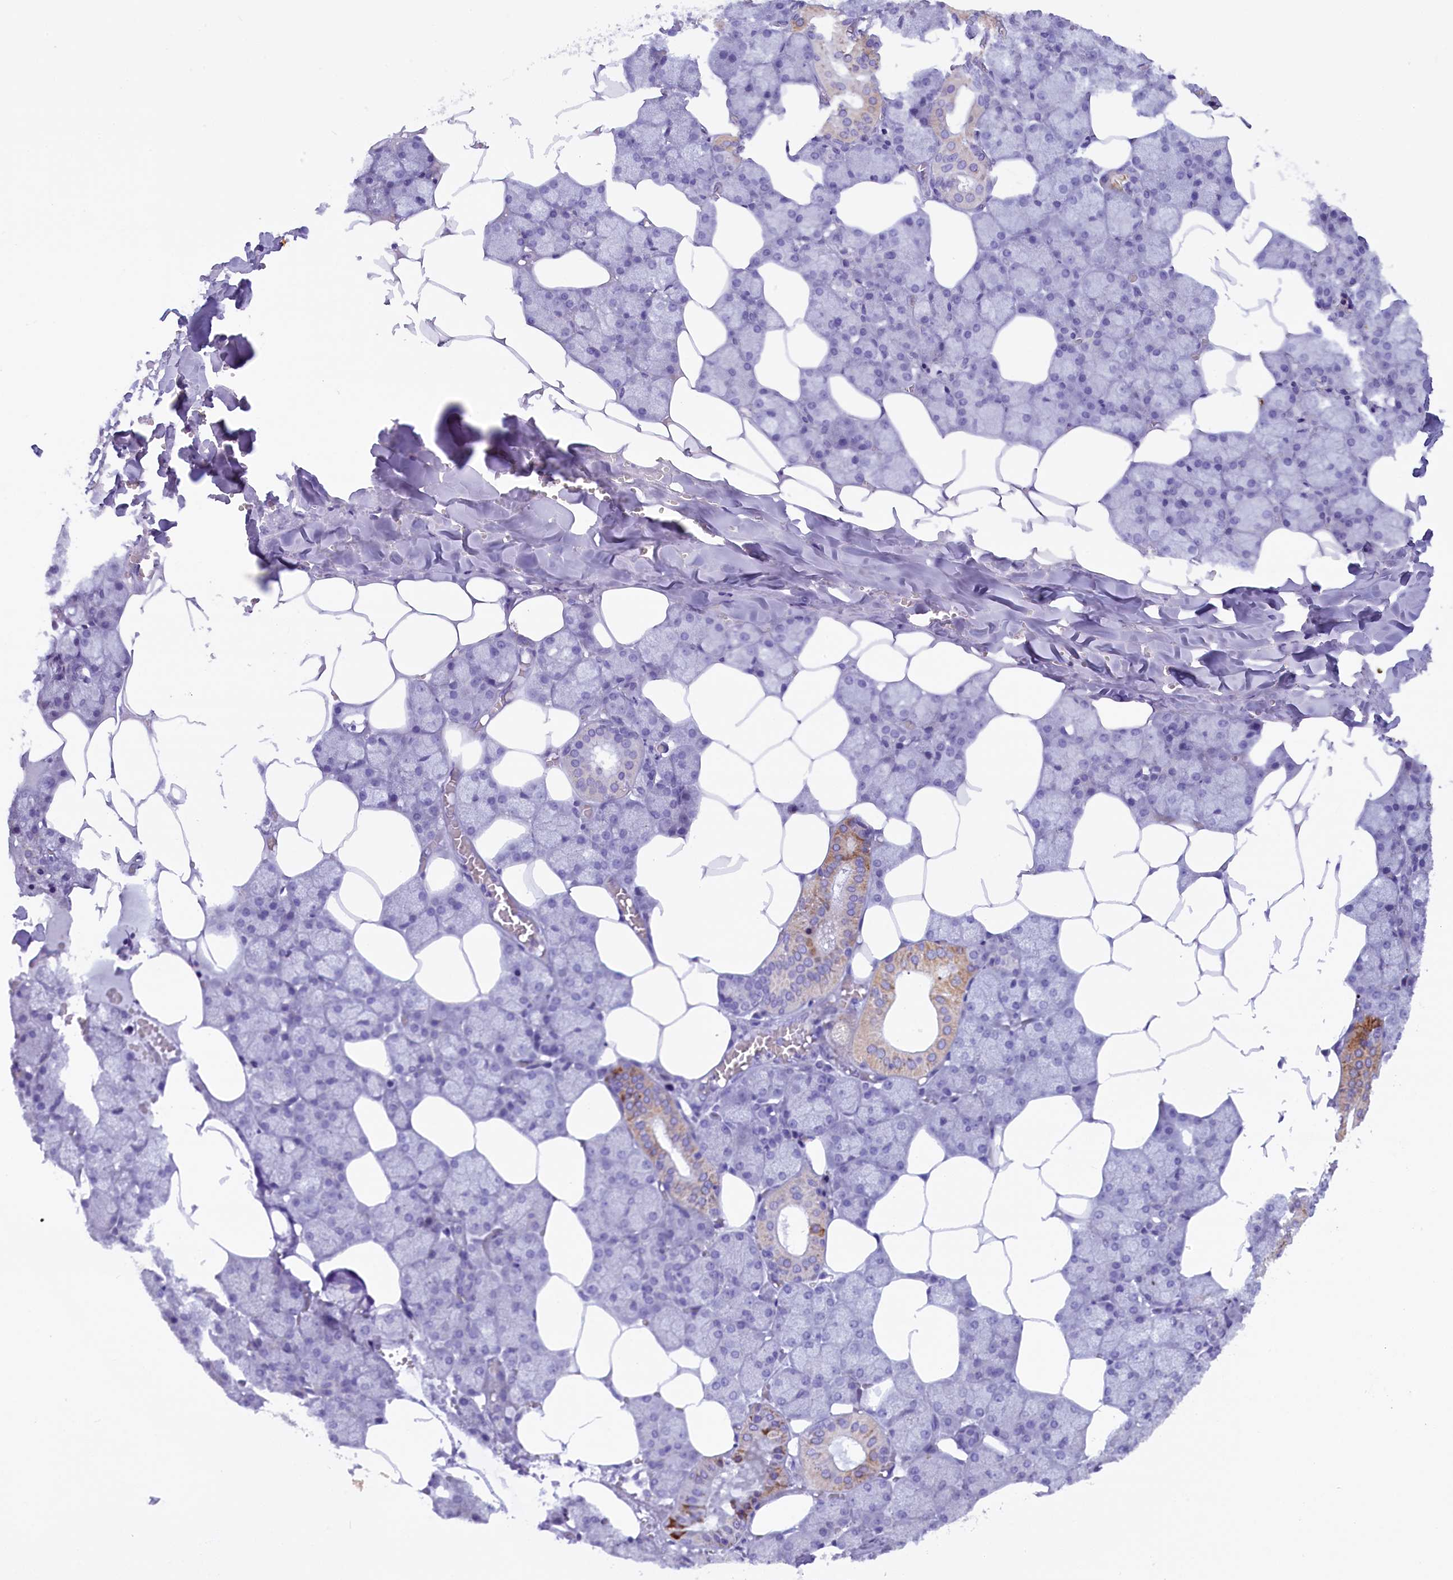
{"staining": {"intensity": "moderate", "quantity": "<25%", "location": "cytoplasmic/membranous"}, "tissue": "salivary gland", "cell_type": "Glandular cells", "image_type": "normal", "snomed": [{"axis": "morphology", "description": "Normal tissue, NOS"}, {"axis": "topography", "description": "Salivary gland"}], "caption": "Protein staining of benign salivary gland reveals moderate cytoplasmic/membranous staining in about <25% of glandular cells.", "gene": "RTTN", "patient": {"sex": "male", "age": 62}}